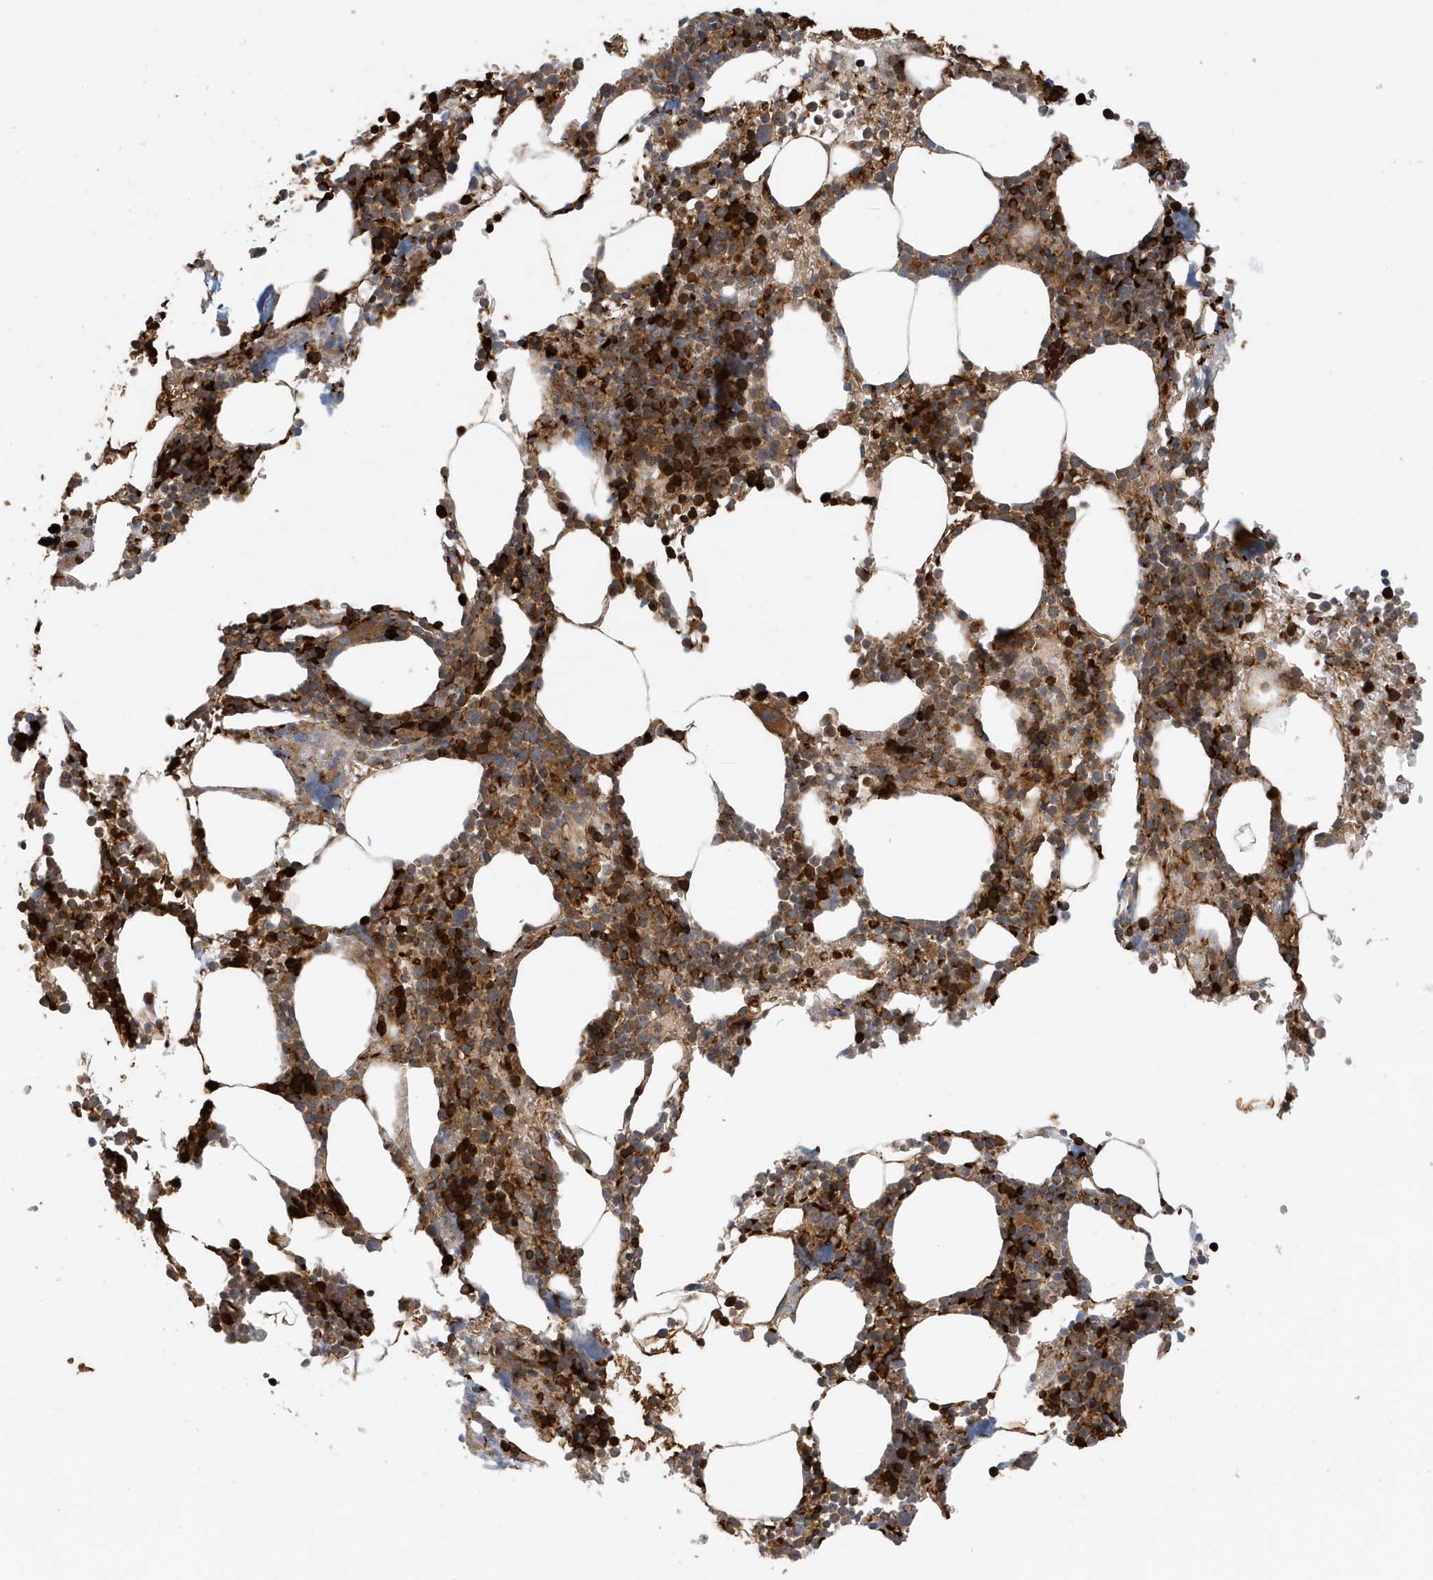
{"staining": {"intensity": "strong", "quantity": "25%-75%", "location": "cytoplasmic/membranous,nuclear"}, "tissue": "bone marrow", "cell_type": "Hematopoietic cells", "image_type": "normal", "snomed": [{"axis": "morphology", "description": "Normal tissue, NOS"}, {"axis": "topography", "description": "Bone marrow"}], "caption": "Immunohistochemical staining of benign human bone marrow reveals high levels of strong cytoplasmic/membranous,nuclear staining in about 25%-75% of hematopoietic cells. (brown staining indicates protein expression, while blue staining denotes nuclei).", "gene": "FYCO1", "patient": {"sex": "male"}}